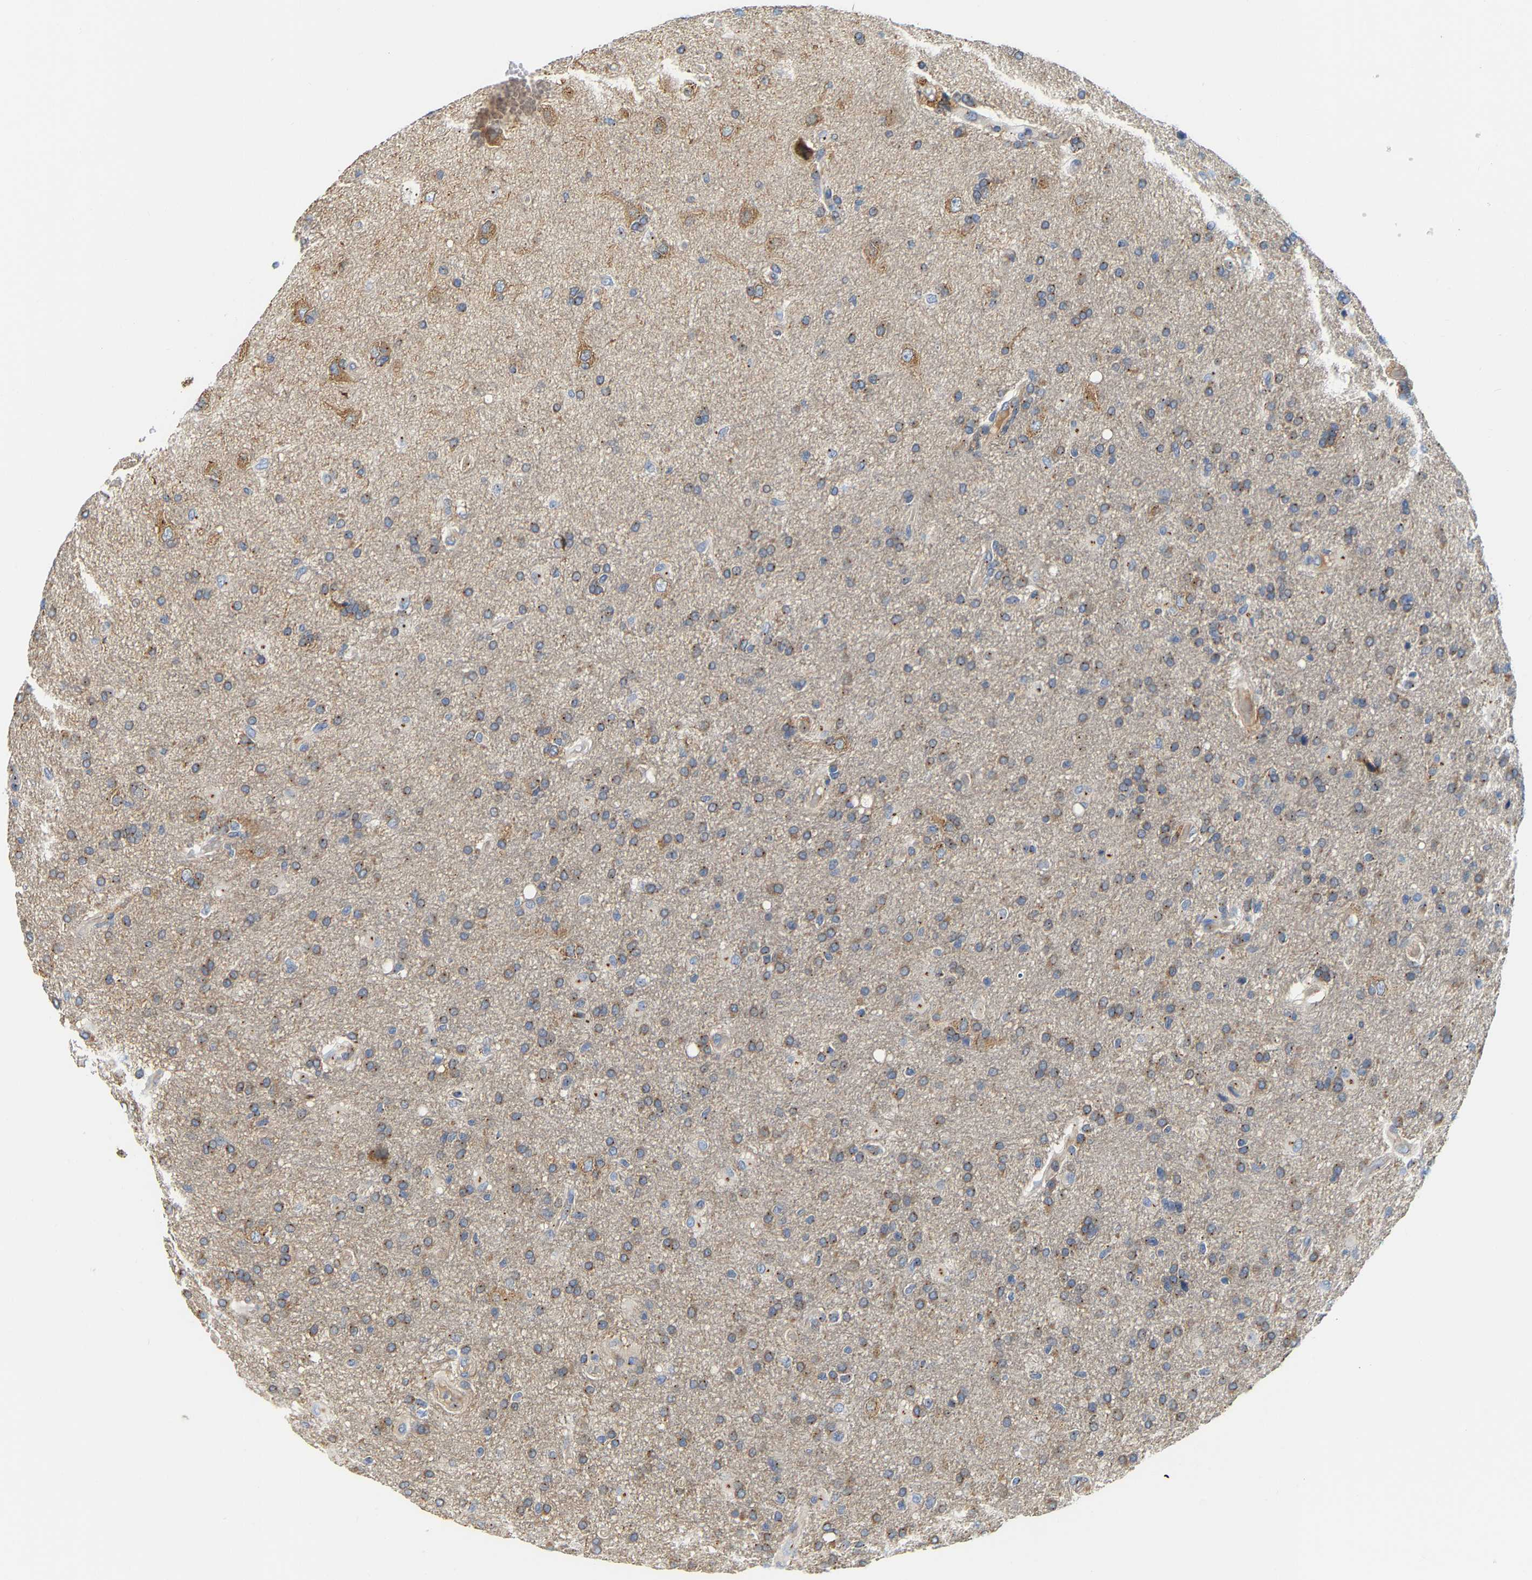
{"staining": {"intensity": "weak", "quantity": ">75%", "location": "cytoplasmic/membranous"}, "tissue": "glioma", "cell_type": "Tumor cells", "image_type": "cancer", "snomed": [{"axis": "morphology", "description": "Glioma, malignant, High grade"}, {"axis": "topography", "description": "Brain"}], "caption": "Immunohistochemistry (IHC) histopathology image of neoplastic tissue: human malignant high-grade glioma stained using immunohistochemistry exhibits low levels of weak protein expression localized specifically in the cytoplasmic/membranous of tumor cells, appearing as a cytoplasmic/membranous brown color.", "gene": "PCNT", "patient": {"sex": "male", "age": 72}}